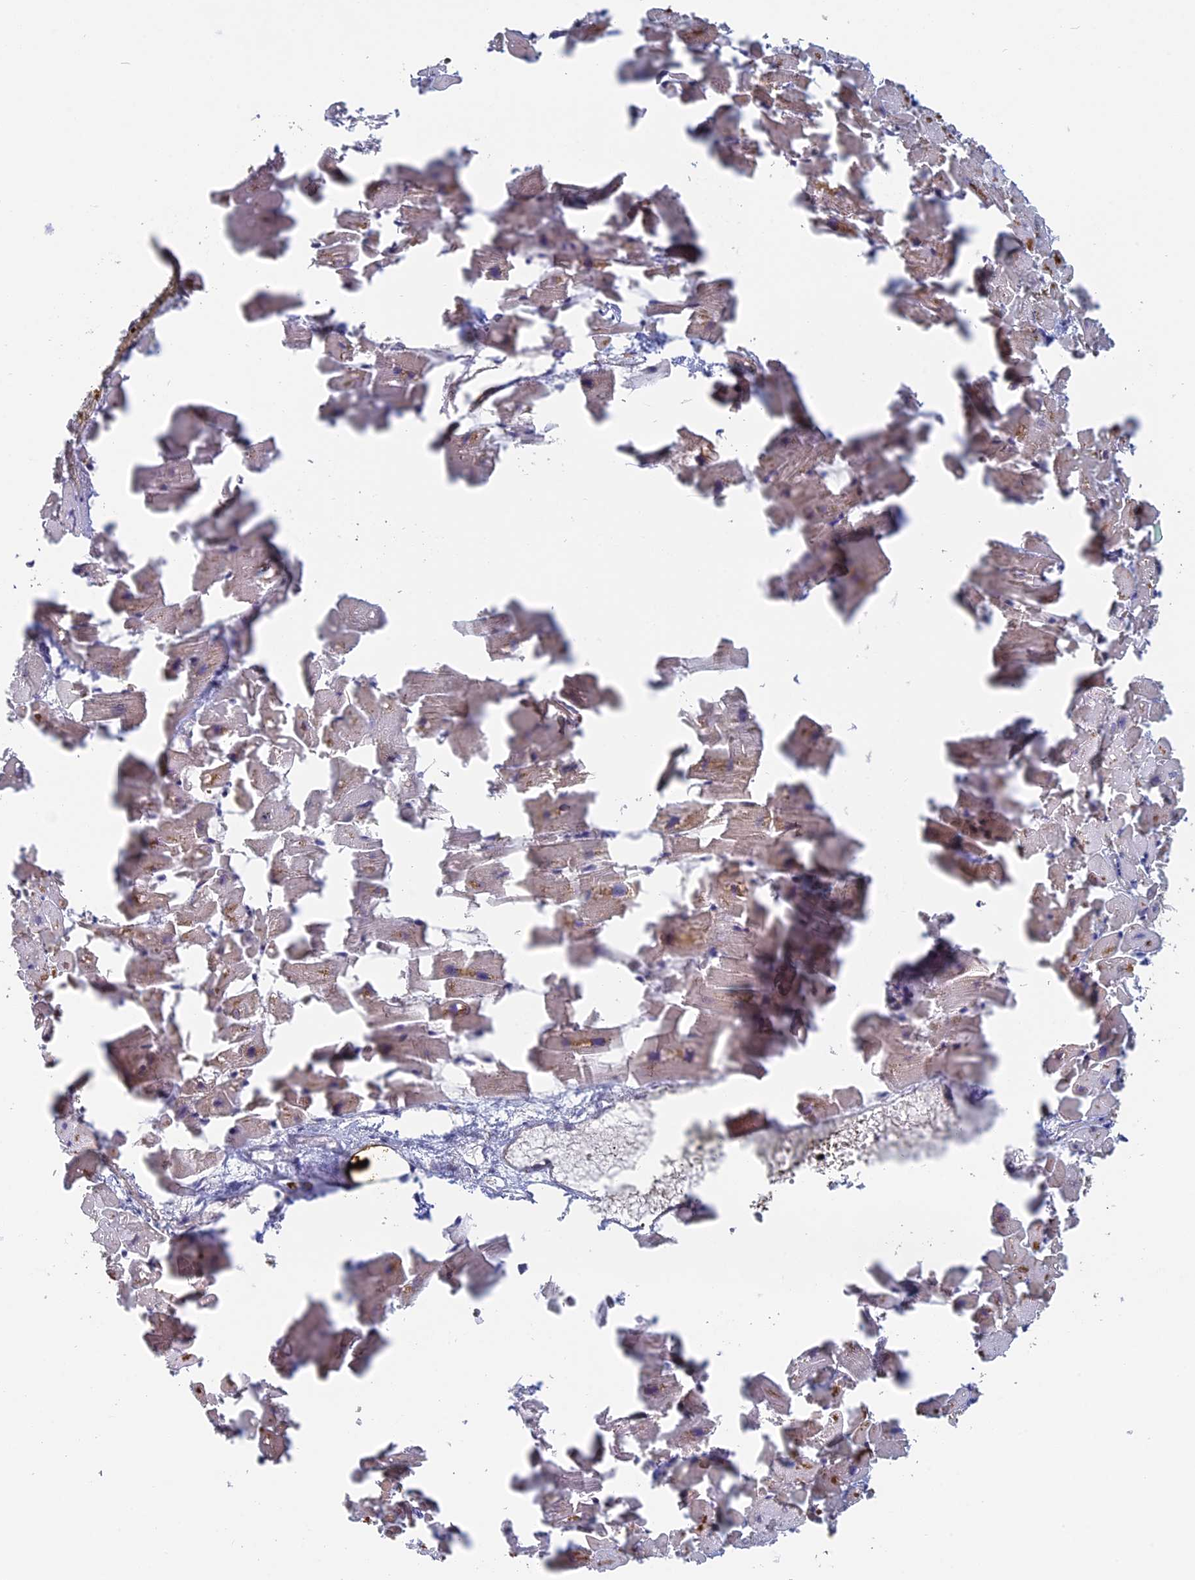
{"staining": {"intensity": "moderate", "quantity": "25%-75%", "location": "cytoplasmic/membranous"}, "tissue": "heart muscle", "cell_type": "Cardiomyocytes", "image_type": "normal", "snomed": [{"axis": "morphology", "description": "Normal tissue, NOS"}, {"axis": "topography", "description": "Heart"}], "caption": "An image of human heart muscle stained for a protein reveals moderate cytoplasmic/membranous brown staining in cardiomyocytes. Nuclei are stained in blue.", "gene": "TBC1D30", "patient": {"sex": "female", "age": 64}}